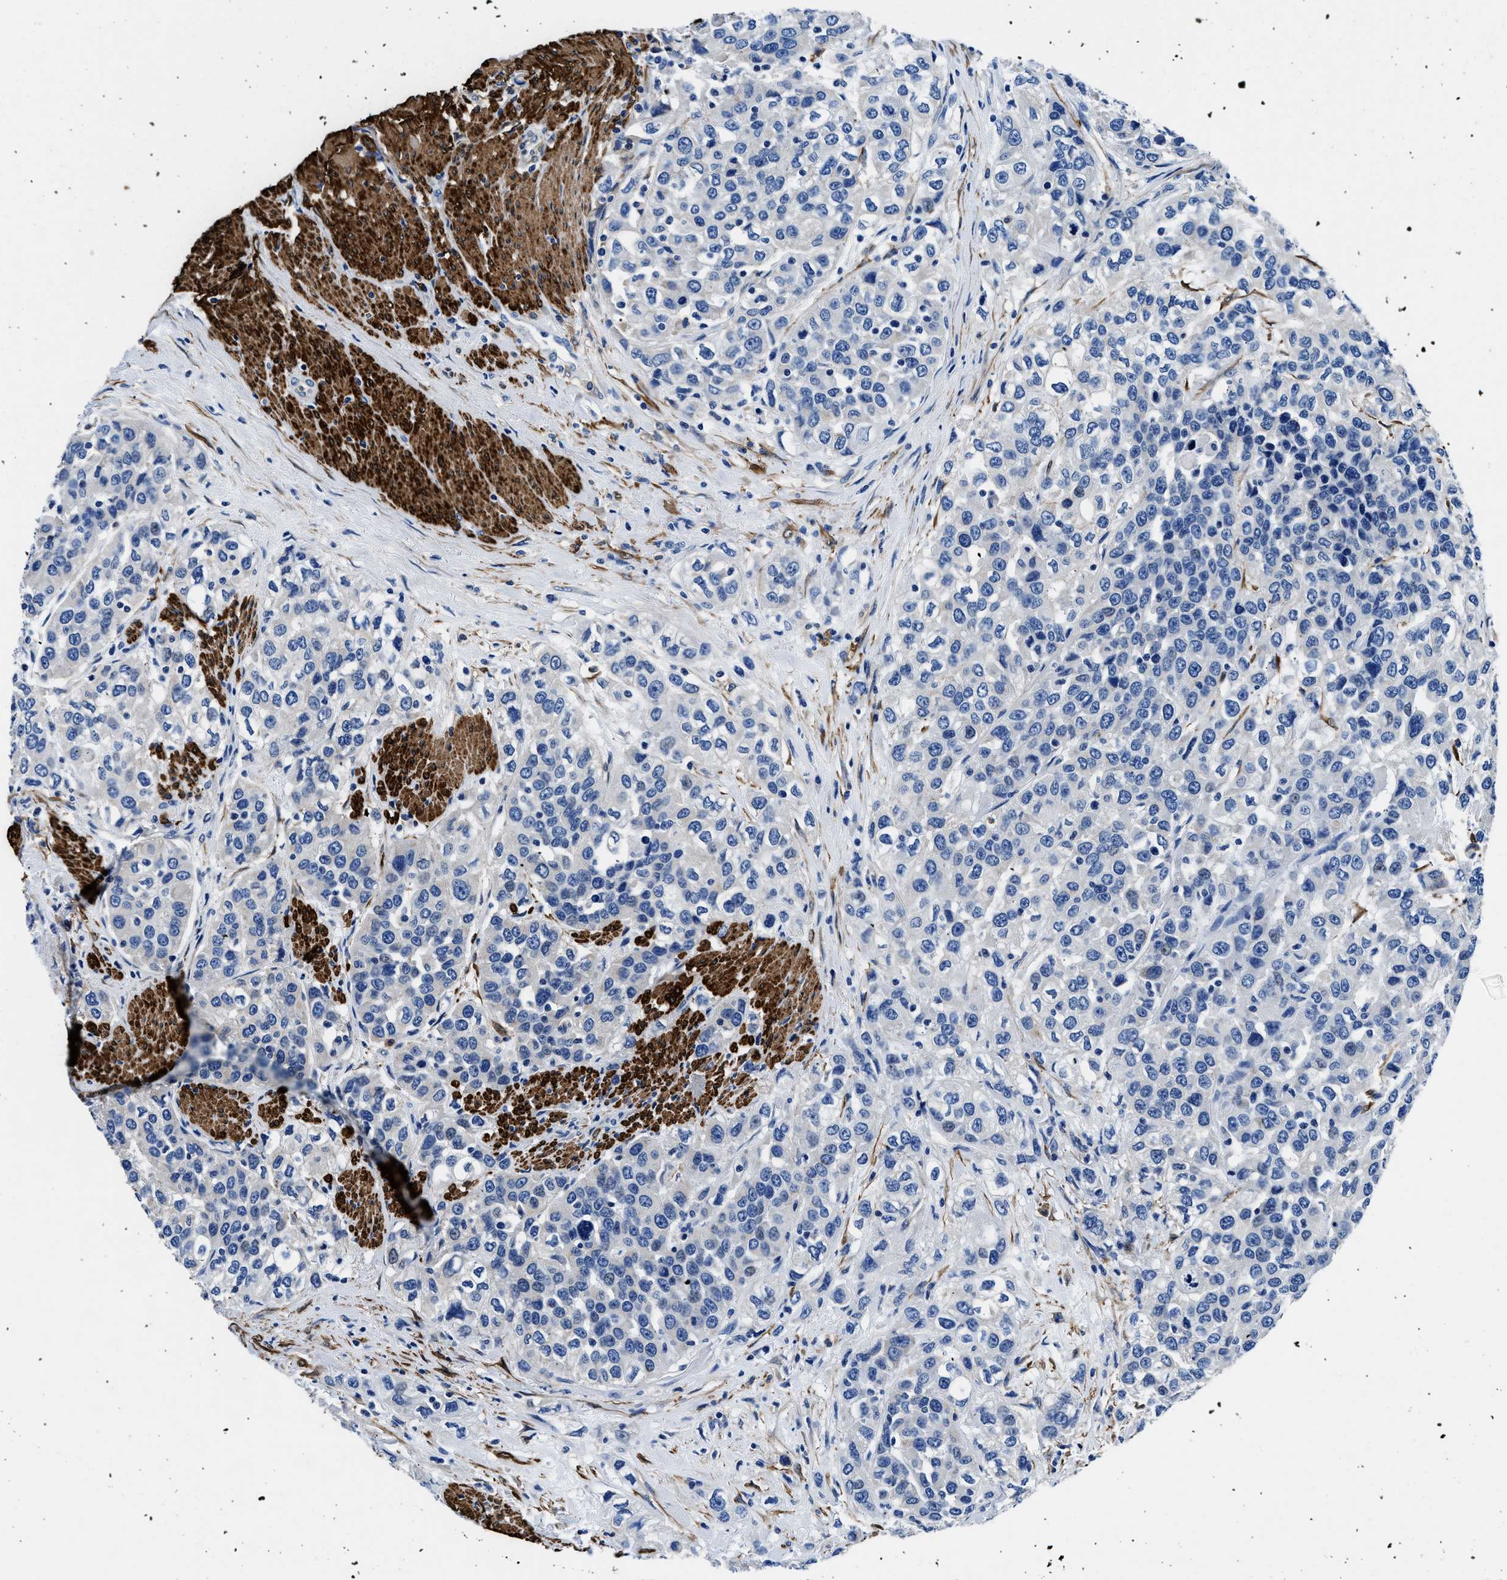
{"staining": {"intensity": "negative", "quantity": "none", "location": "none"}, "tissue": "urothelial cancer", "cell_type": "Tumor cells", "image_type": "cancer", "snomed": [{"axis": "morphology", "description": "Urothelial carcinoma, High grade"}, {"axis": "topography", "description": "Urinary bladder"}], "caption": "High-grade urothelial carcinoma stained for a protein using immunohistochemistry displays no positivity tumor cells.", "gene": "TEX261", "patient": {"sex": "female", "age": 80}}